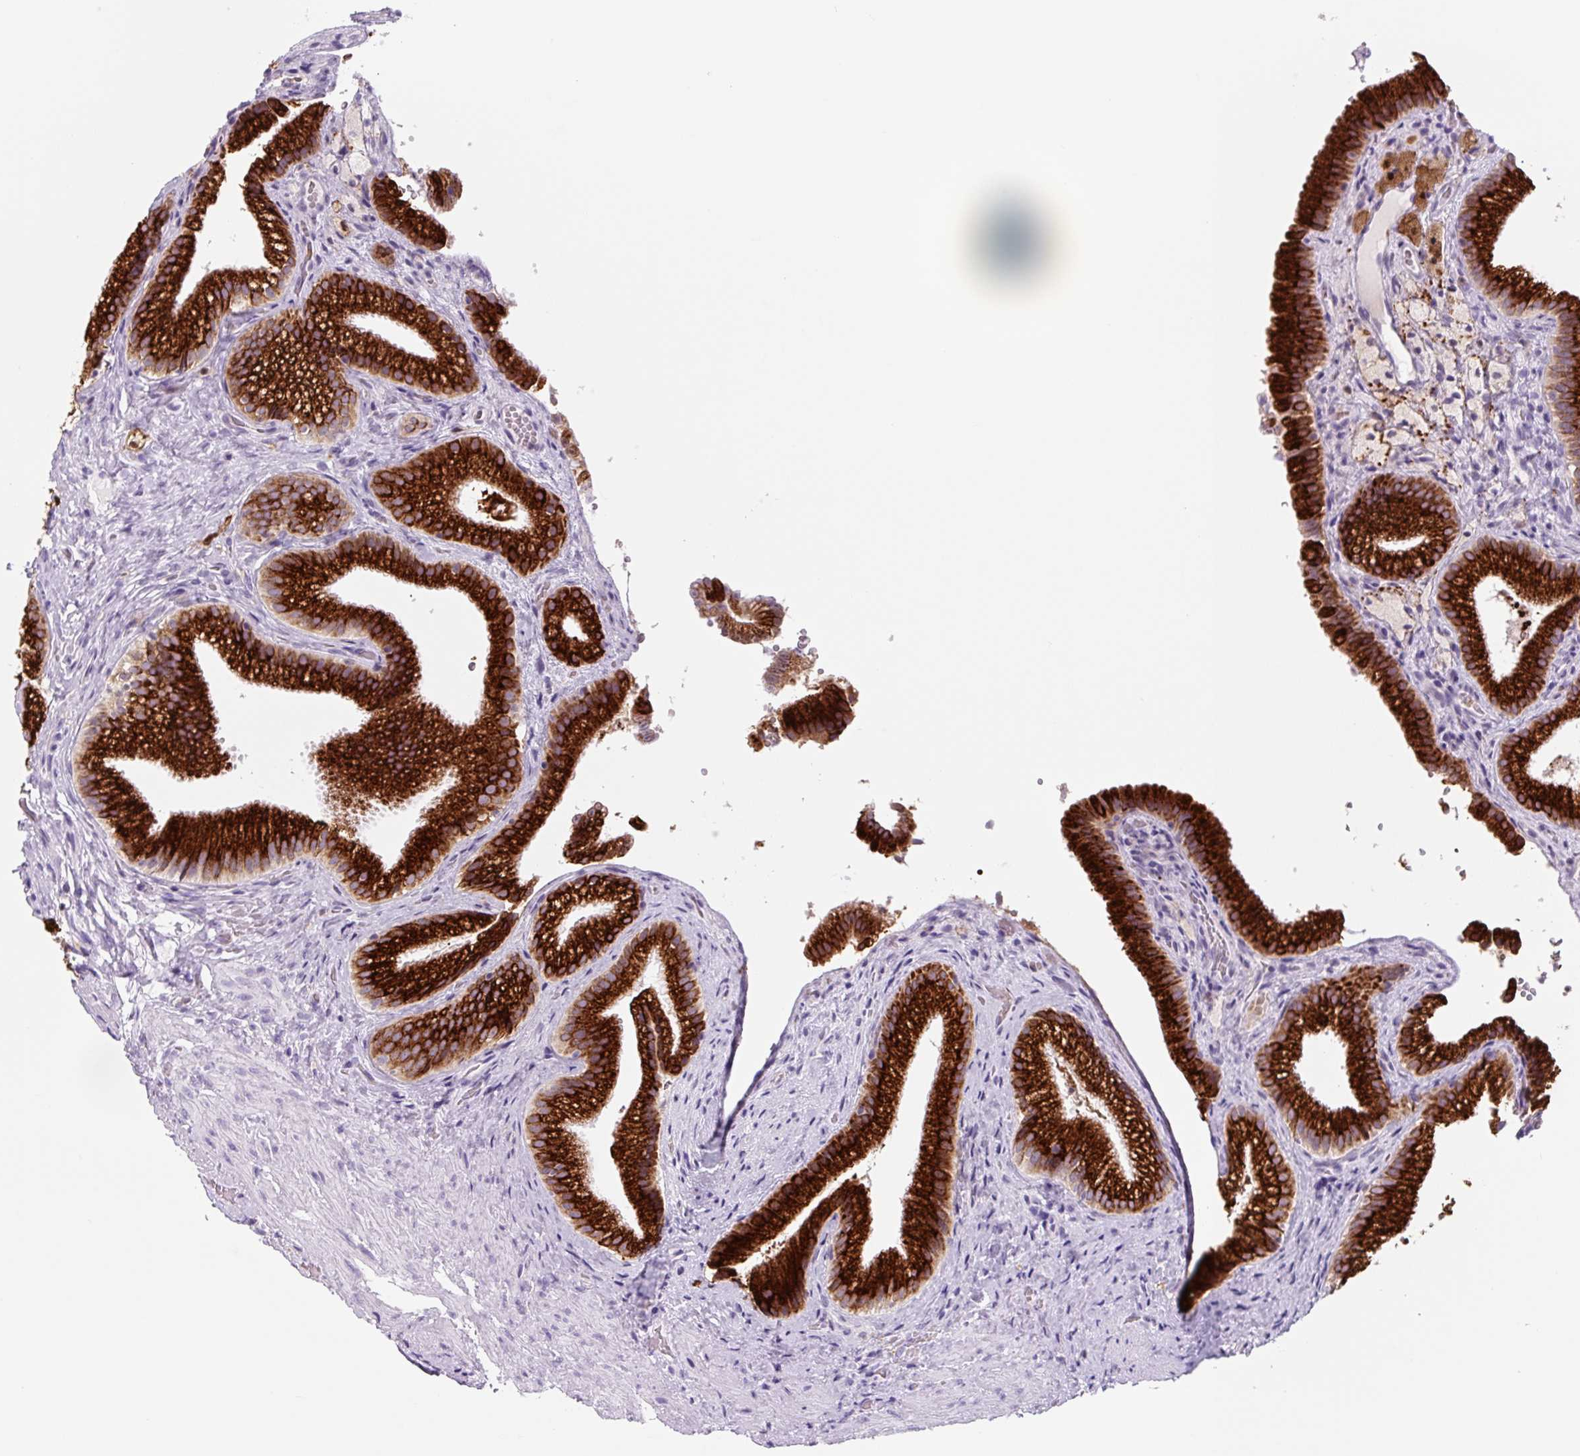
{"staining": {"intensity": "strong", "quantity": ">75%", "location": "cytoplasmic/membranous"}, "tissue": "gallbladder", "cell_type": "Glandular cells", "image_type": "normal", "snomed": [{"axis": "morphology", "description": "Normal tissue, NOS"}, {"axis": "morphology", "description": "Inflammation, NOS"}, {"axis": "topography", "description": "Gallbladder"}], "caption": "Protein expression analysis of unremarkable gallbladder demonstrates strong cytoplasmic/membranous positivity in approximately >75% of glandular cells.", "gene": "TNFRSF8", "patient": {"sex": "male", "age": 51}}